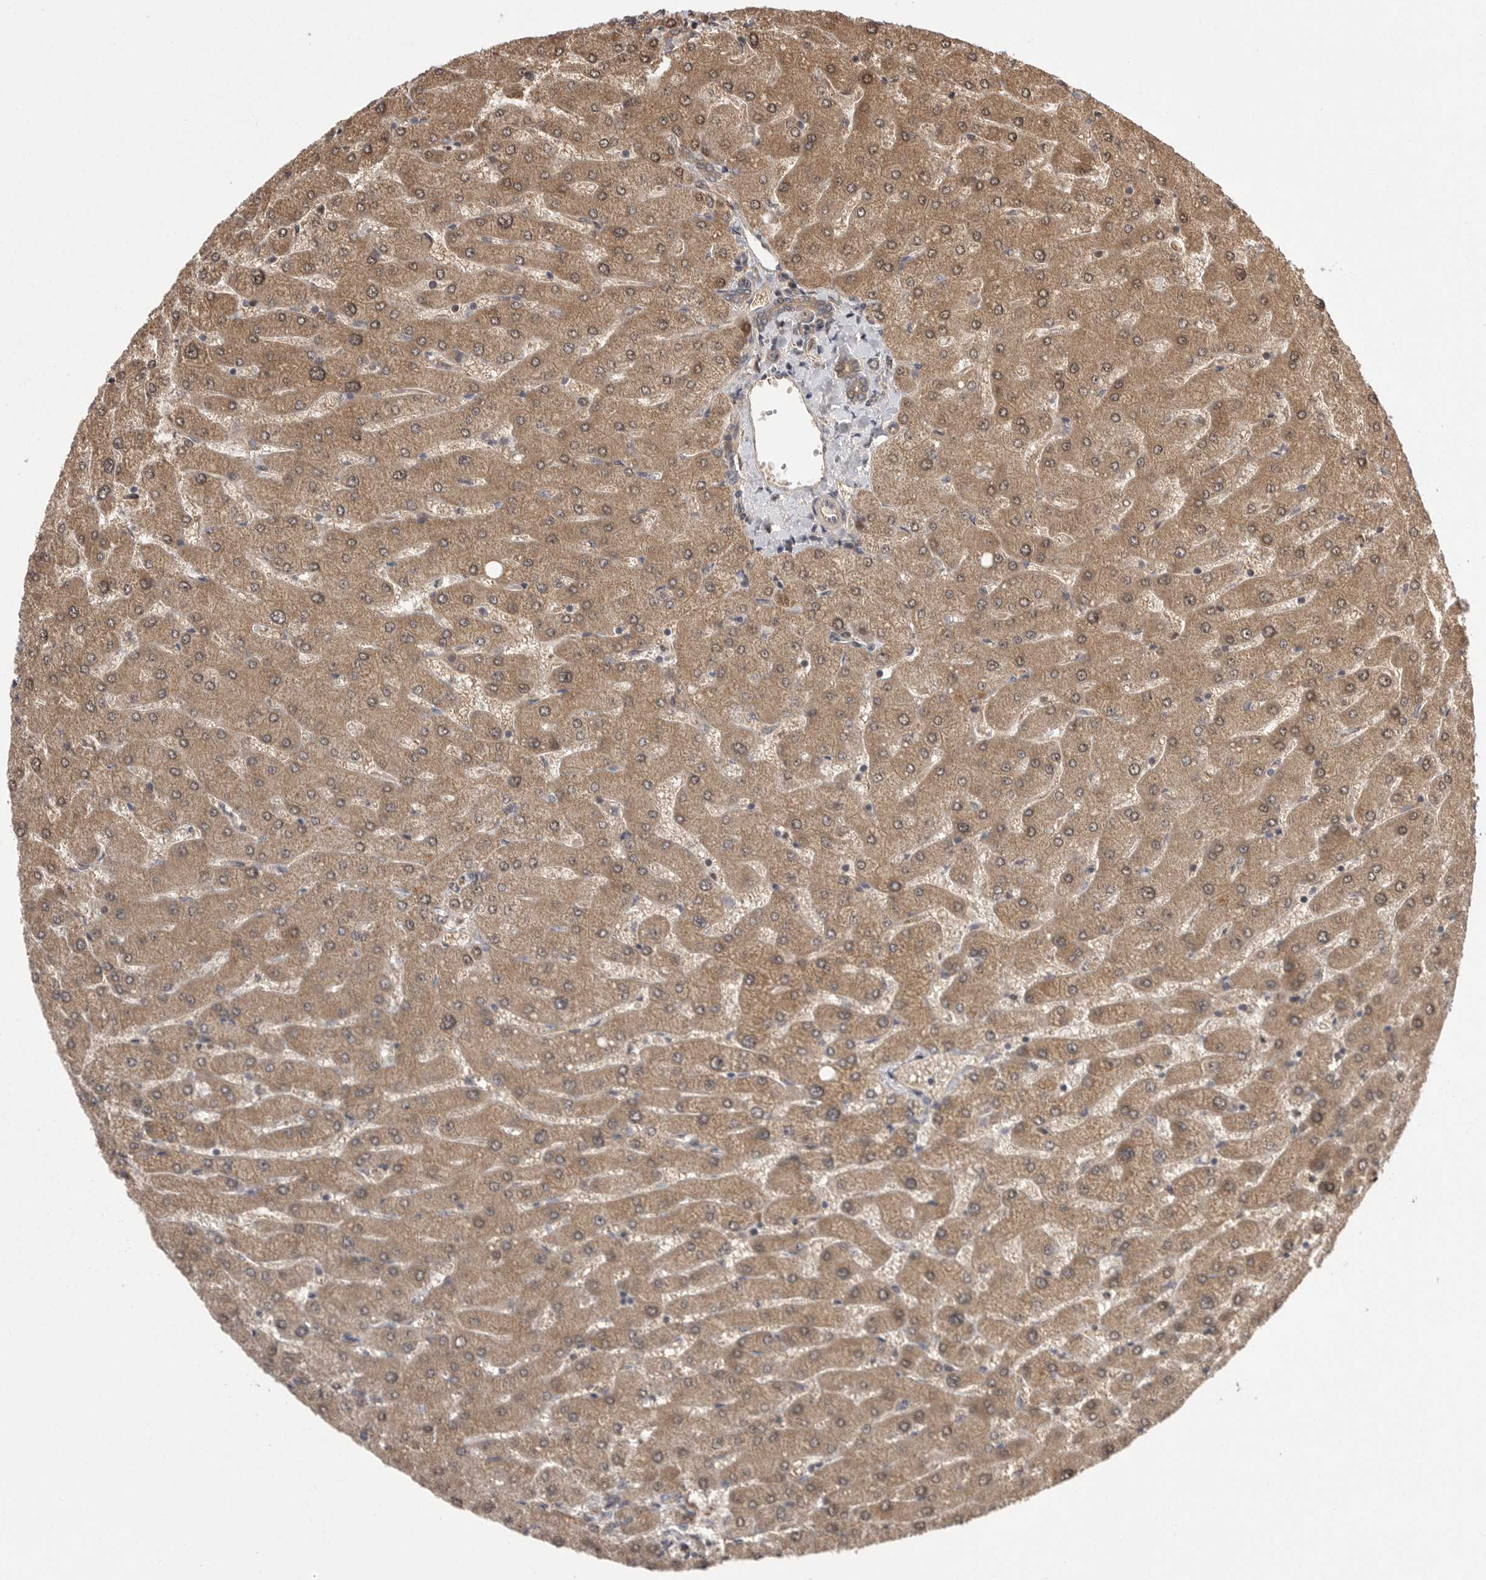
{"staining": {"intensity": "moderate", "quantity": ">75%", "location": "cytoplasmic/membranous"}, "tissue": "liver", "cell_type": "Cholangiocytes", "image_type": "normal", "snomed": [{"axis": "morphology", "description": "Normal tissue, NOS"}, {"axis": "topography", "description": "Liver"}], "caption": "The immunohistochemical stain shows moderate cytoplasmic/membranous staining in cholangiocytes of benign liver.", "gene": "OXR1", "patient": {"sex": "male", "age": 55}}